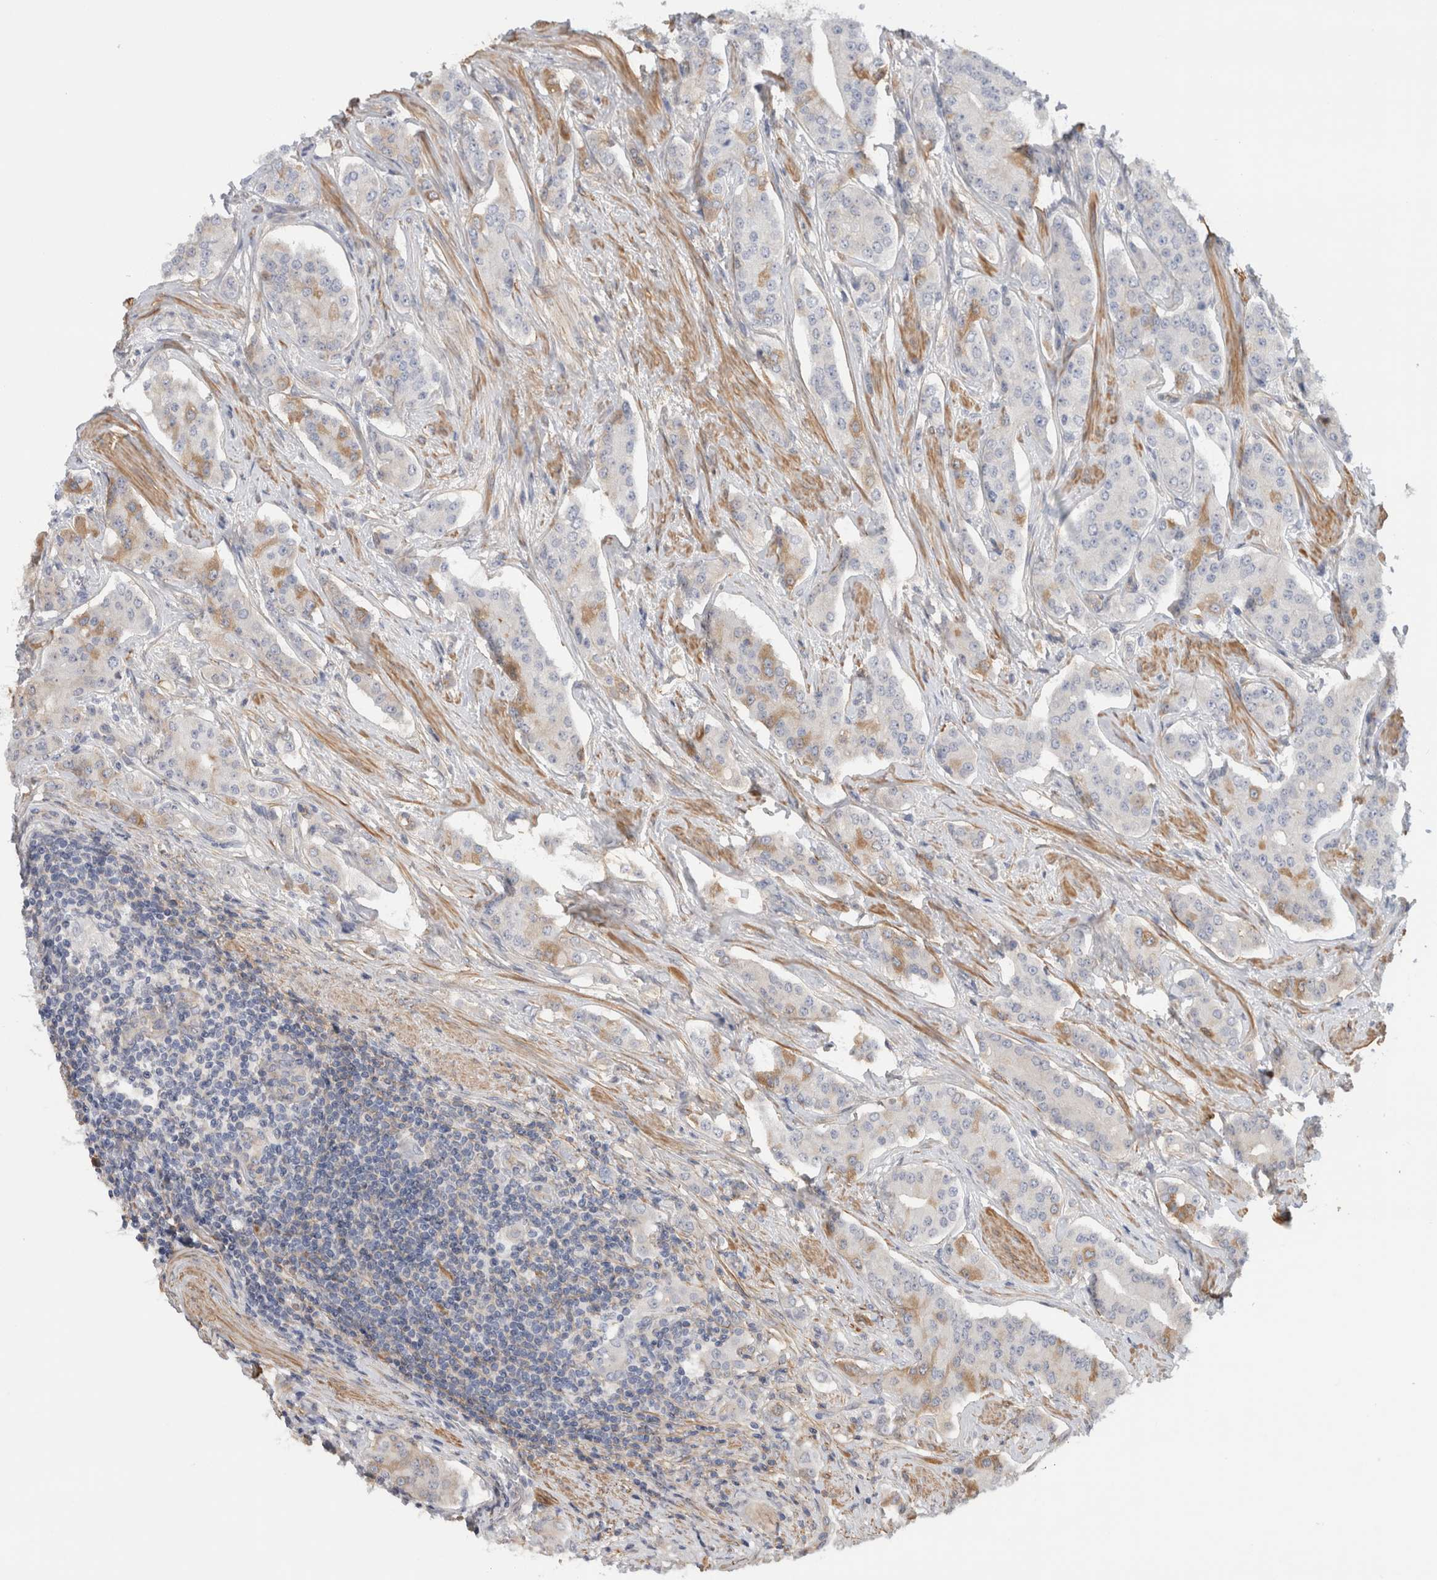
{"staining": {"intensity": "moderate", "quantity": "<25%", "location": "cytoplasmic/membranous"}, "tissue": "prostate cancer", "cell_type": "Tumor cells", "image_type": "cancer", "snomed": [{"axis": "morphology", "description": "Adenocarcinoma, High grade"}, {"axis": "topography", "description": "Prostate"}], "caption": "Tumor cells display moderate cytoplasmic/membranous expression in approximately <25% of cells in adenocarcinoma (high-grade) (prostate). The staining is performed using DAB (3,3'-diaminobenzidine) brown chromogen to label protein expression. The nuclei are counter-stained blue using hematoxylin.", "gene": "CFI", "patient": {"sex": "male", "age": 71}}